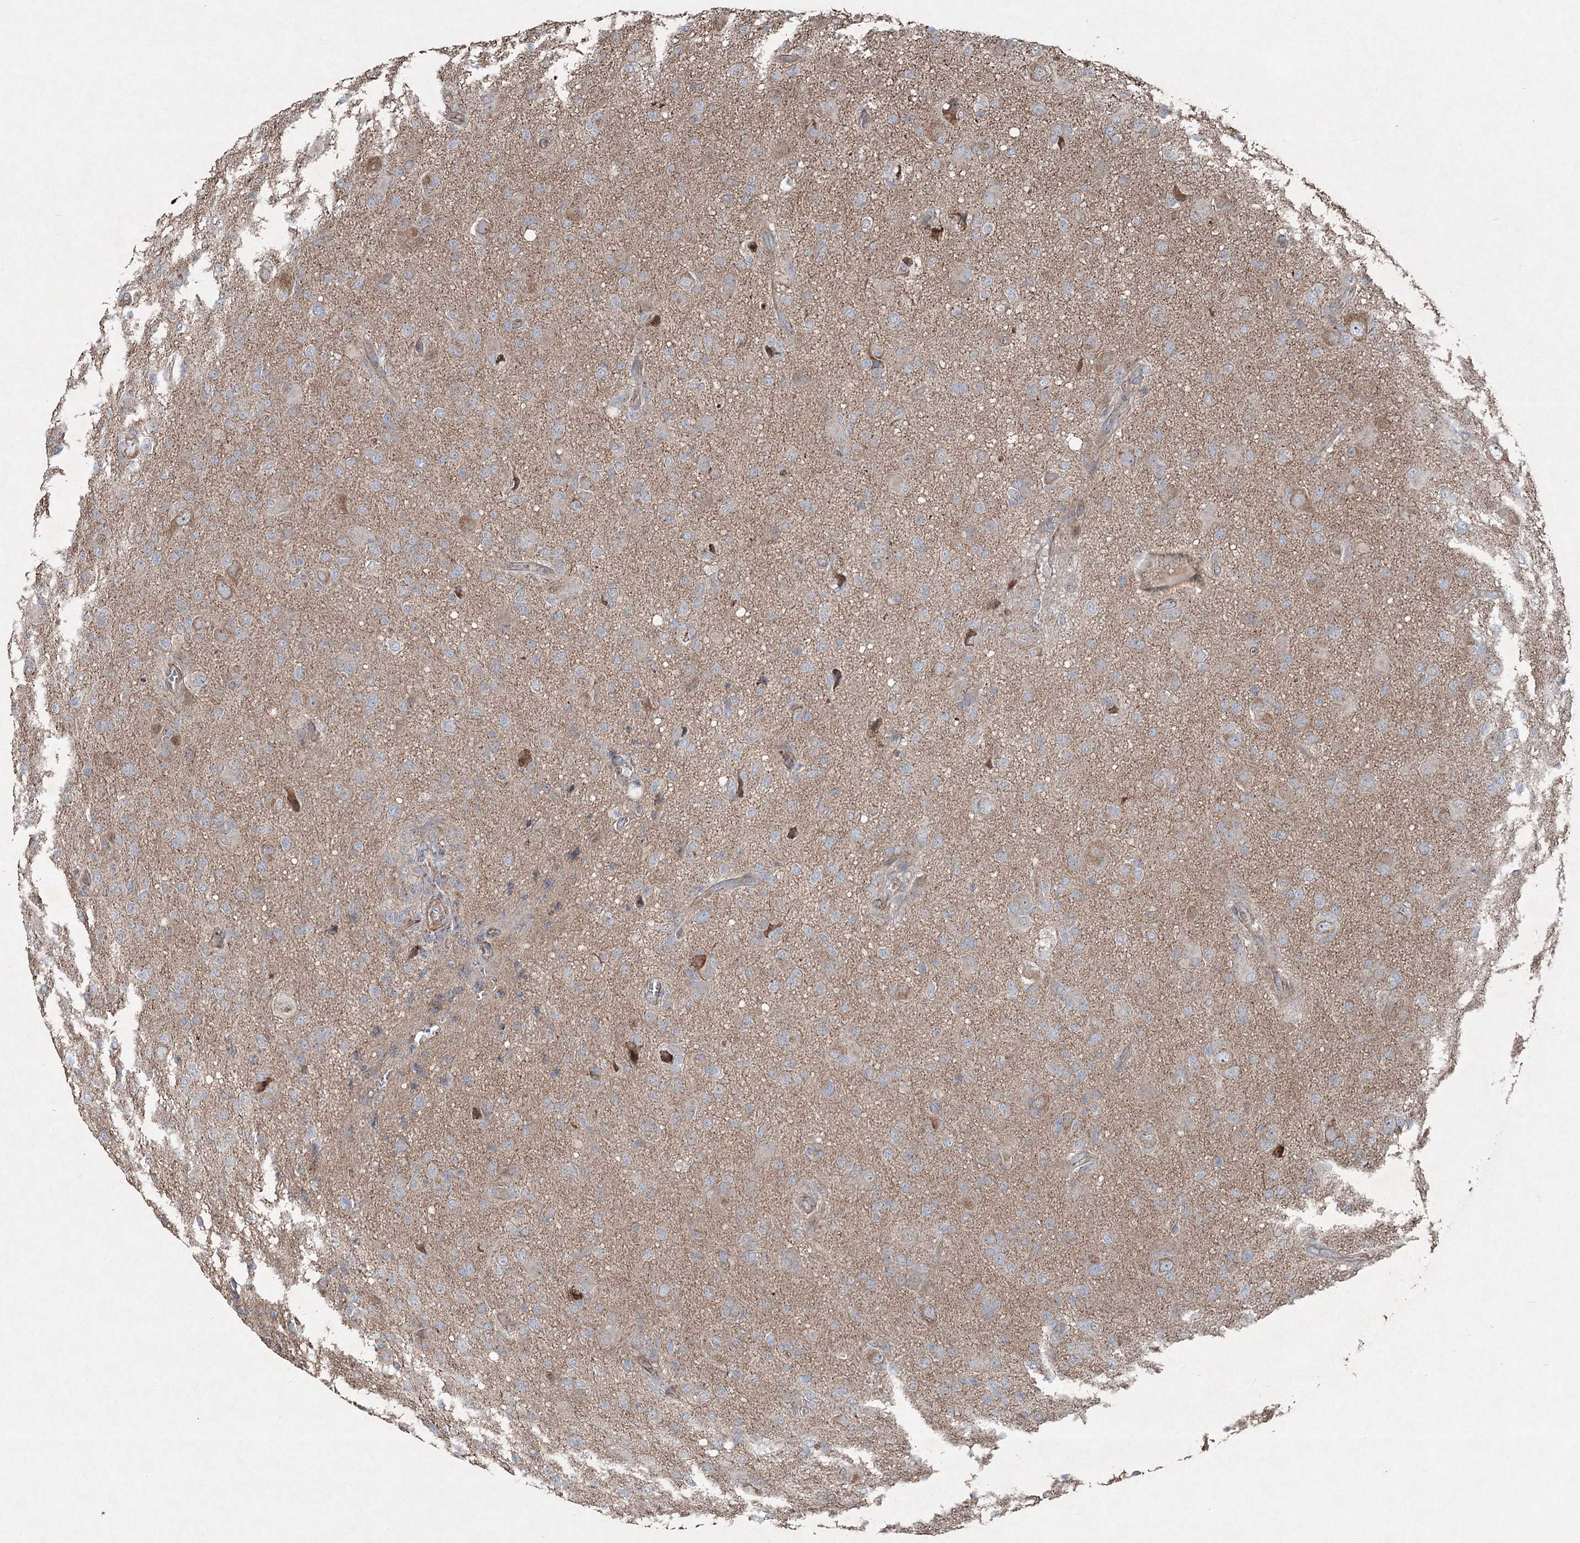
{"staining": {"intensity": "negative", "quantity": "none", "location": "none"}, "tissue": "glioma", "cell_type": "Tumor cells", "image_type": "cancer", "snomed": [{"axis": "morphology", "description": "Glioma, malignant, High grade"}, {"axis": "topography", "description": "Brain"}], "caption": "There is no significant positivity in tumor cells of malignant high-grade glioma.", "gene": "SERINC5", "patient": {"sex": "female", "age": 57}}